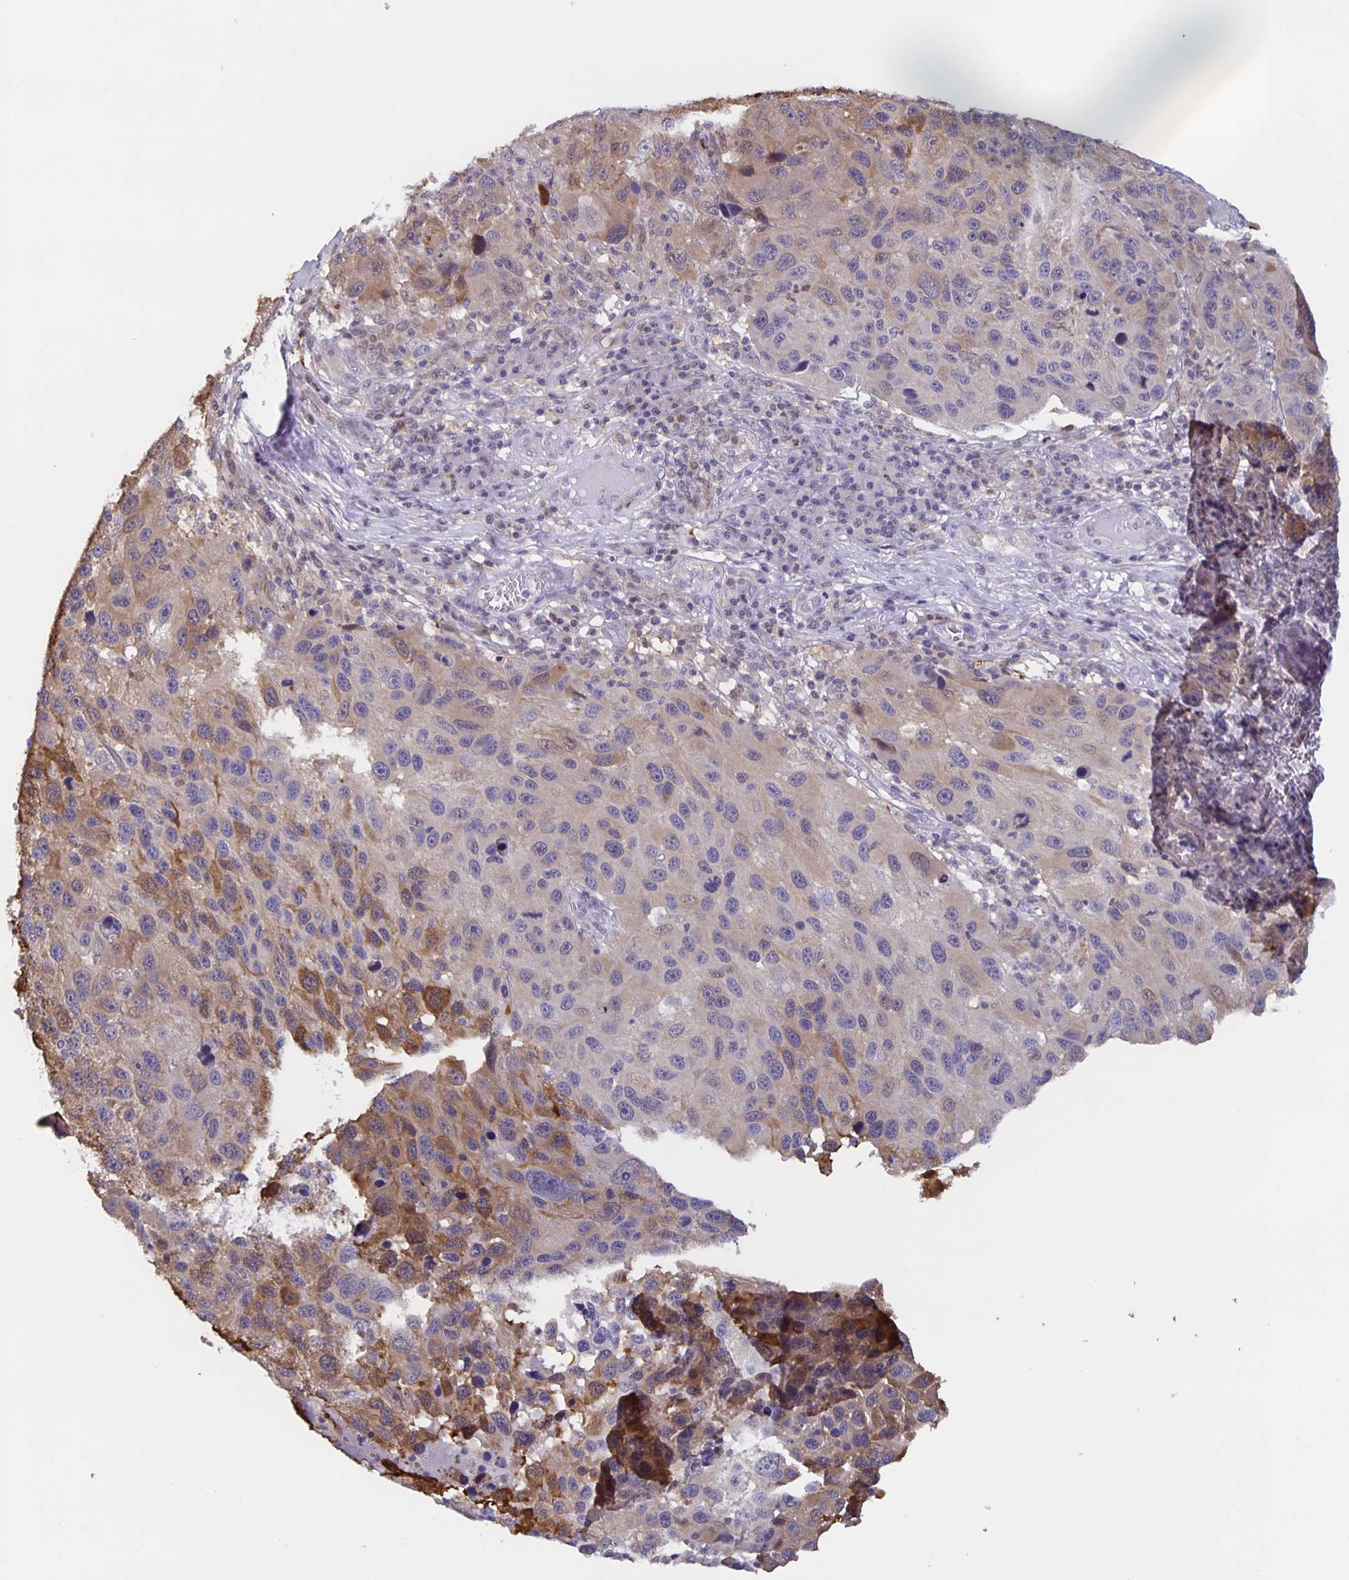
{"staining": {"intensity": "moderate", "quantity": "<25%", "location": "cytoplasmic/membranous"}, "tissue": "melanoma", "cell_type": "Tumor cells", "image_type": "cancer", "snomed": [{"axis": "morphology", "description": "Malignant melanoma, NOS"}, {"axis": "topography", "description": "Skin"}], "caption": "Immunohistochemistry histopathology image of neoplastic tissue: human malignant melanoma stained using immunohistochemistry (IHC) exhibits low levels of moderate protein expression localized specifically in the cytoplasmic/membranous of tumor cells, appearing as a cytoplasmic/membranous brown color.", "gene": "MARCHF6", "patient": {"sex": "male", "age": 53}}